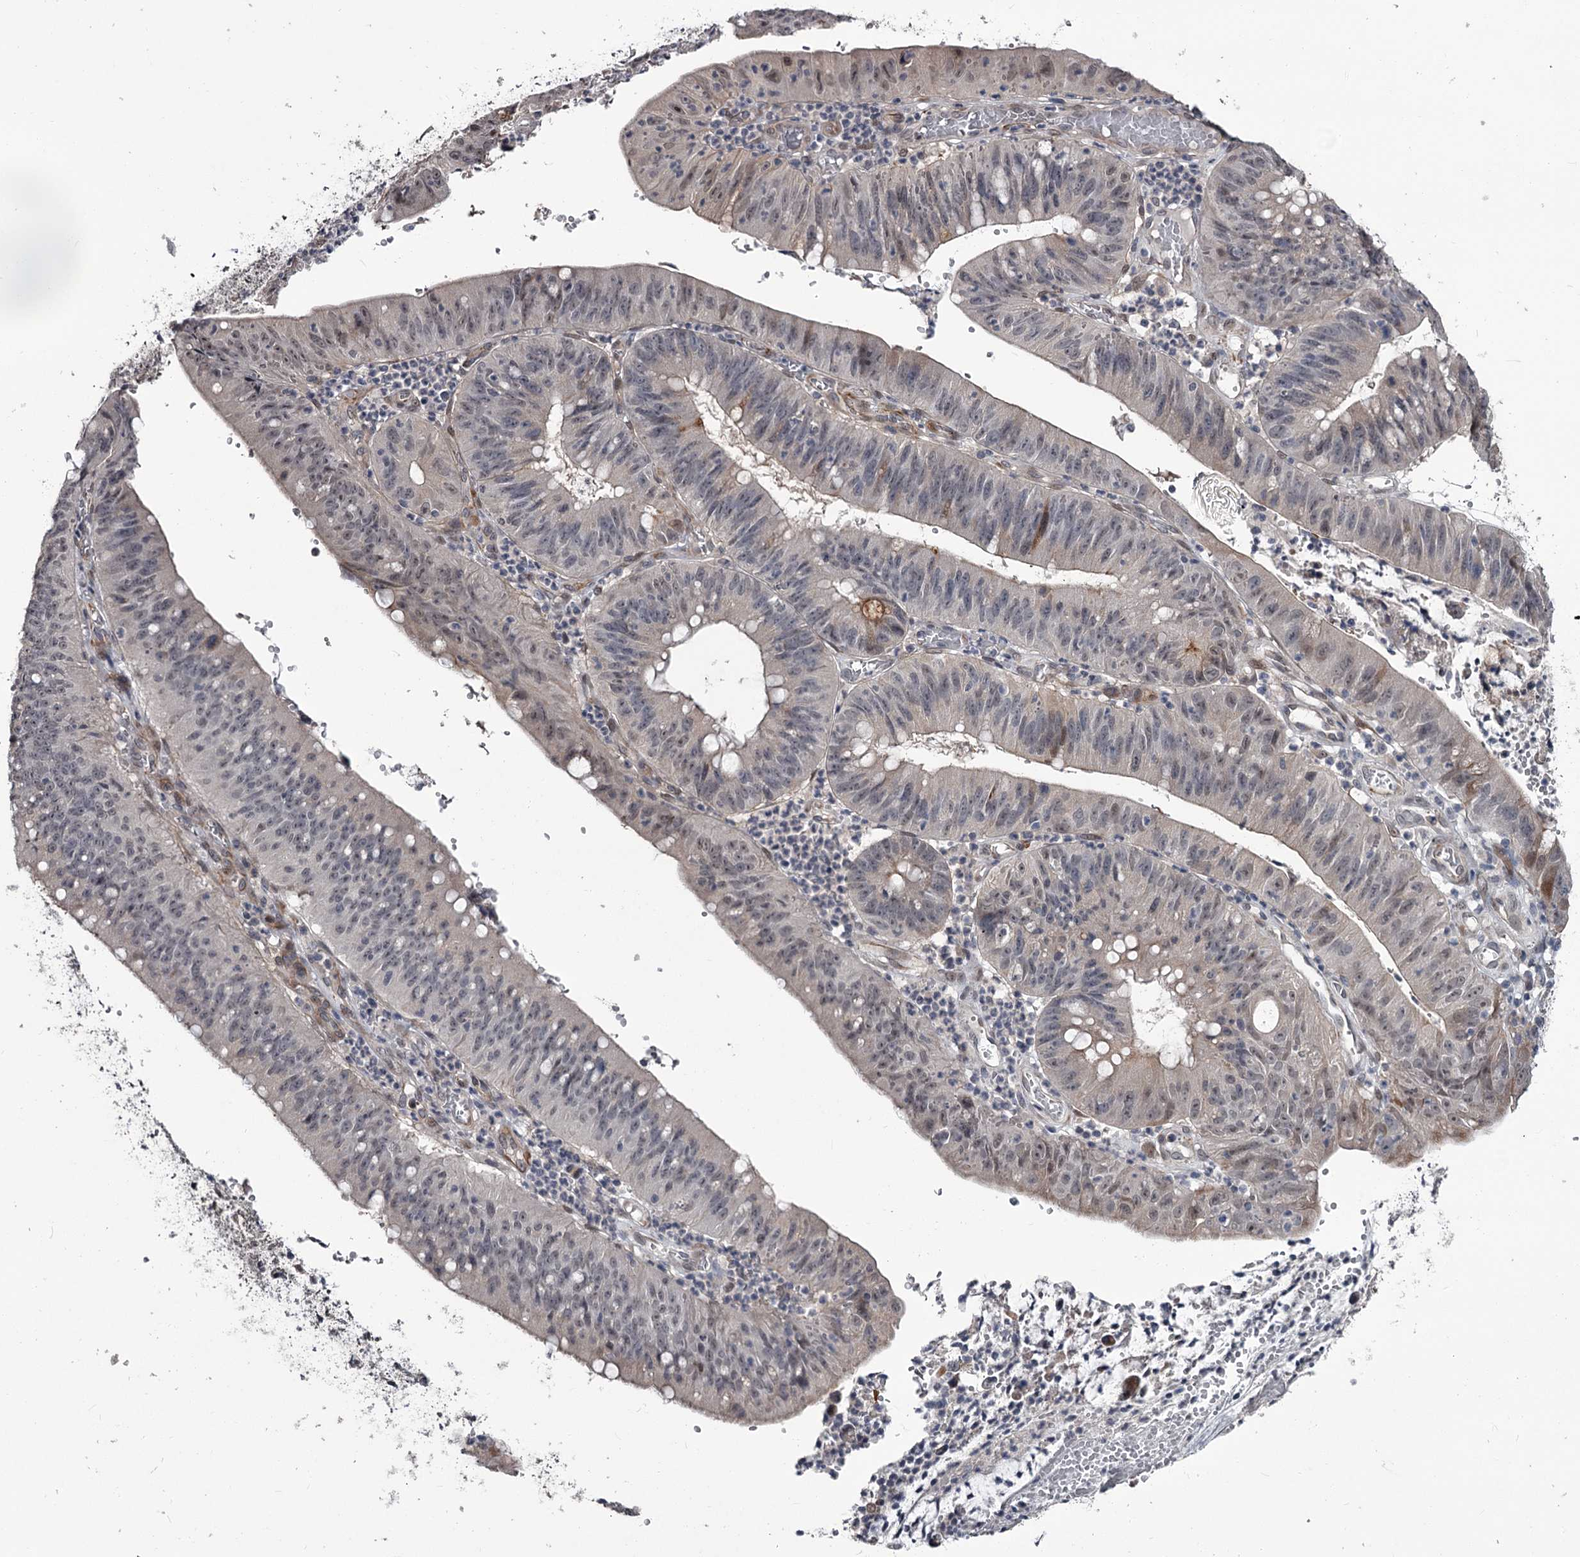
{"staining": {"intensity": "weak", "quantity": "<25%", "location": "nuclear"}, "tissue": "stomach cancer", "cell_type": "Tumor cells", "image_type": "cancer", "snomed": [{"axis": "morphology", "description": "Adenocarcinoma, NOS"}, {"axis": "topography", "description": "Stomach"}], "caption": "This is an IHC histopathology image of stomach cancer. There is no staining in tumor cells.", "gene": "PRPF40B", "patient": {"sex": "male", "age": 59}}